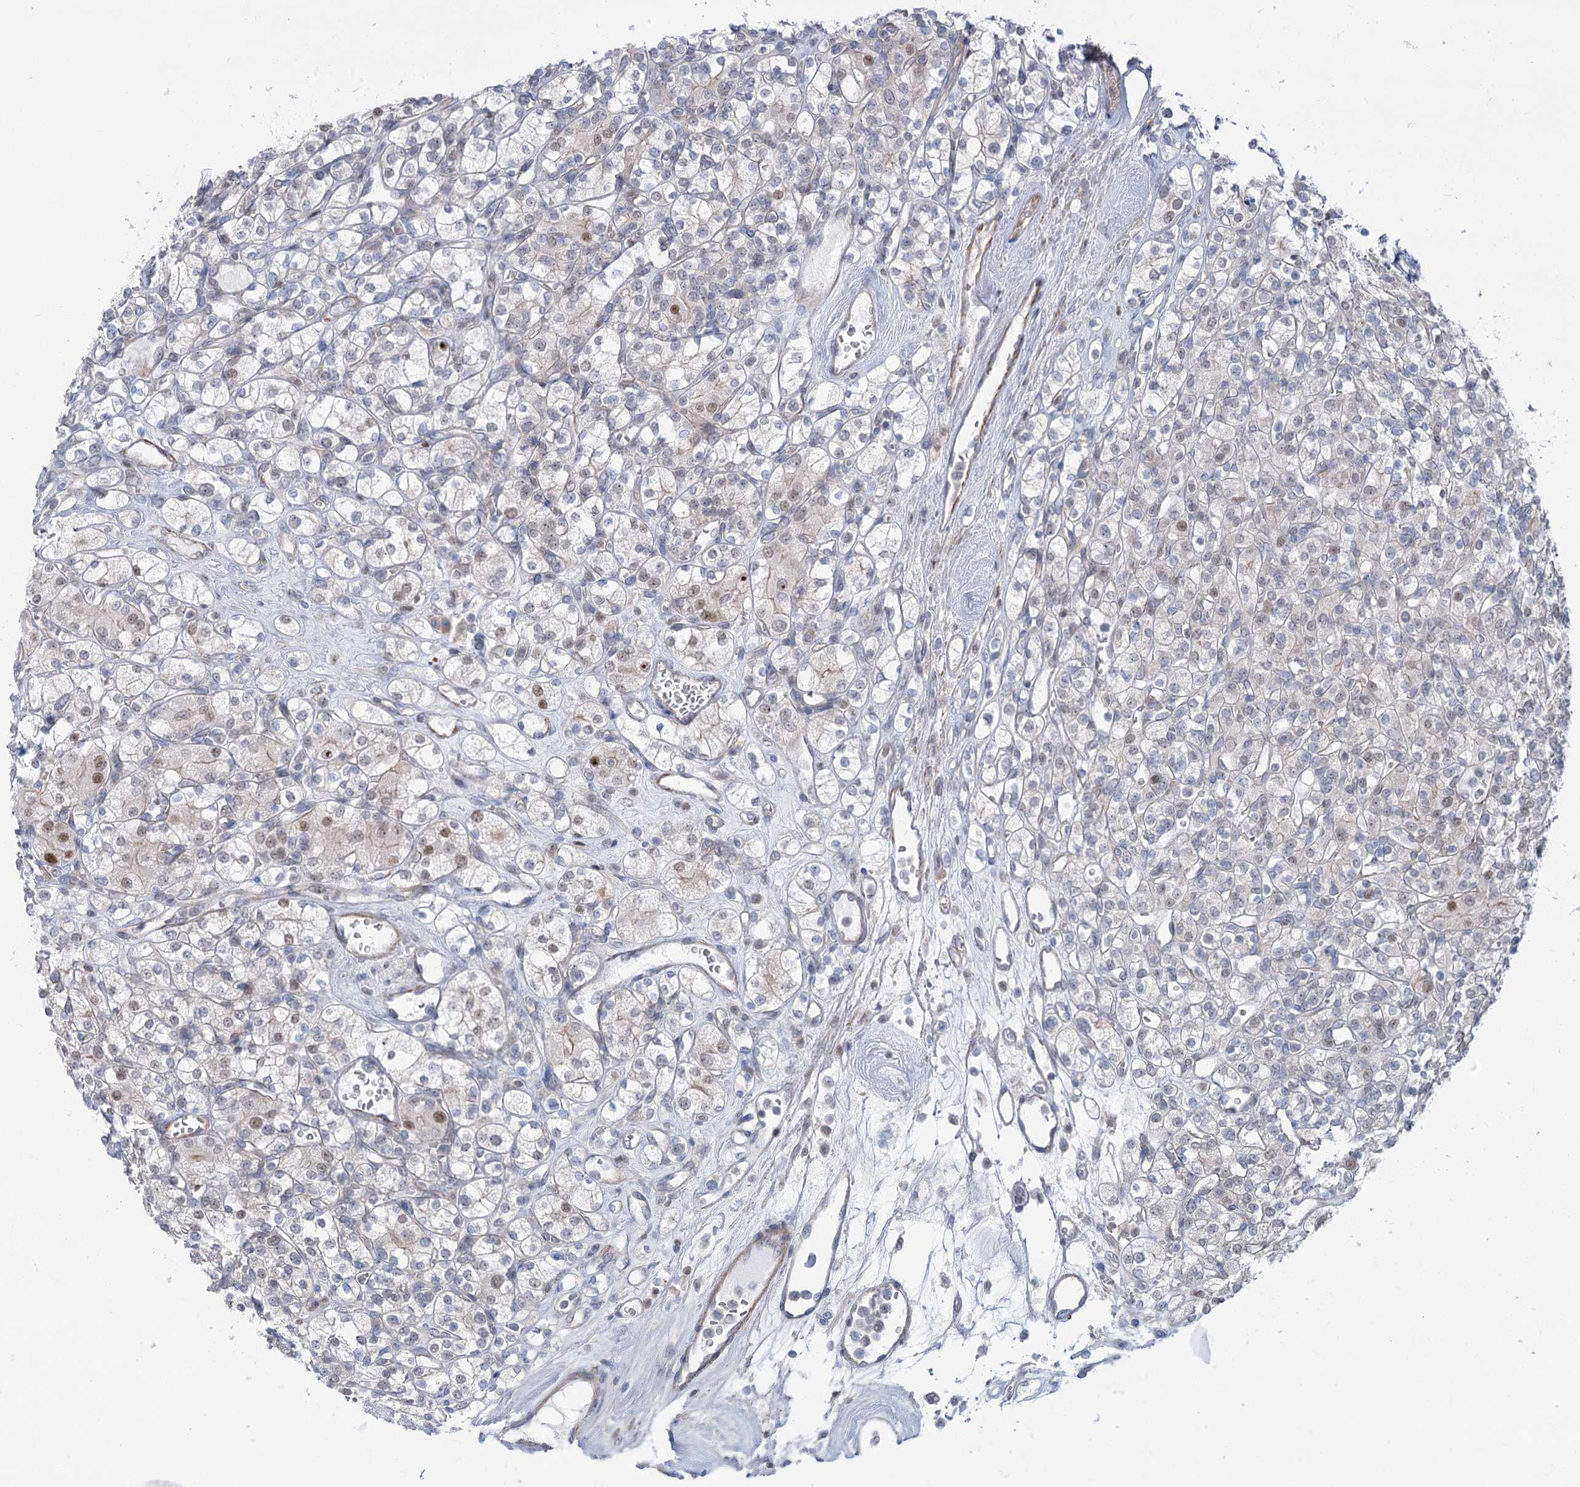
{"staining": {"intensity": "moderate", "quantity": "<25%", "location": "nuclear"}, "tissue": "renal cancer", "cell_type": "Tumor cells", "image_type": "cancer", "snomed": [{"axis": "morphology", "description": "Adenocarcinoma, NOS"}, {"axis": "topography", "description": "Kidney"}], "caption": "Moderate nuclear staining for a protein is identified in approximately <25% of tumor cells of renal cancer (adenocarcinoma) using immunohistochemistry (IHC).", "gene": "ARSI", "patient": {"sex": "male", "age": 77}}